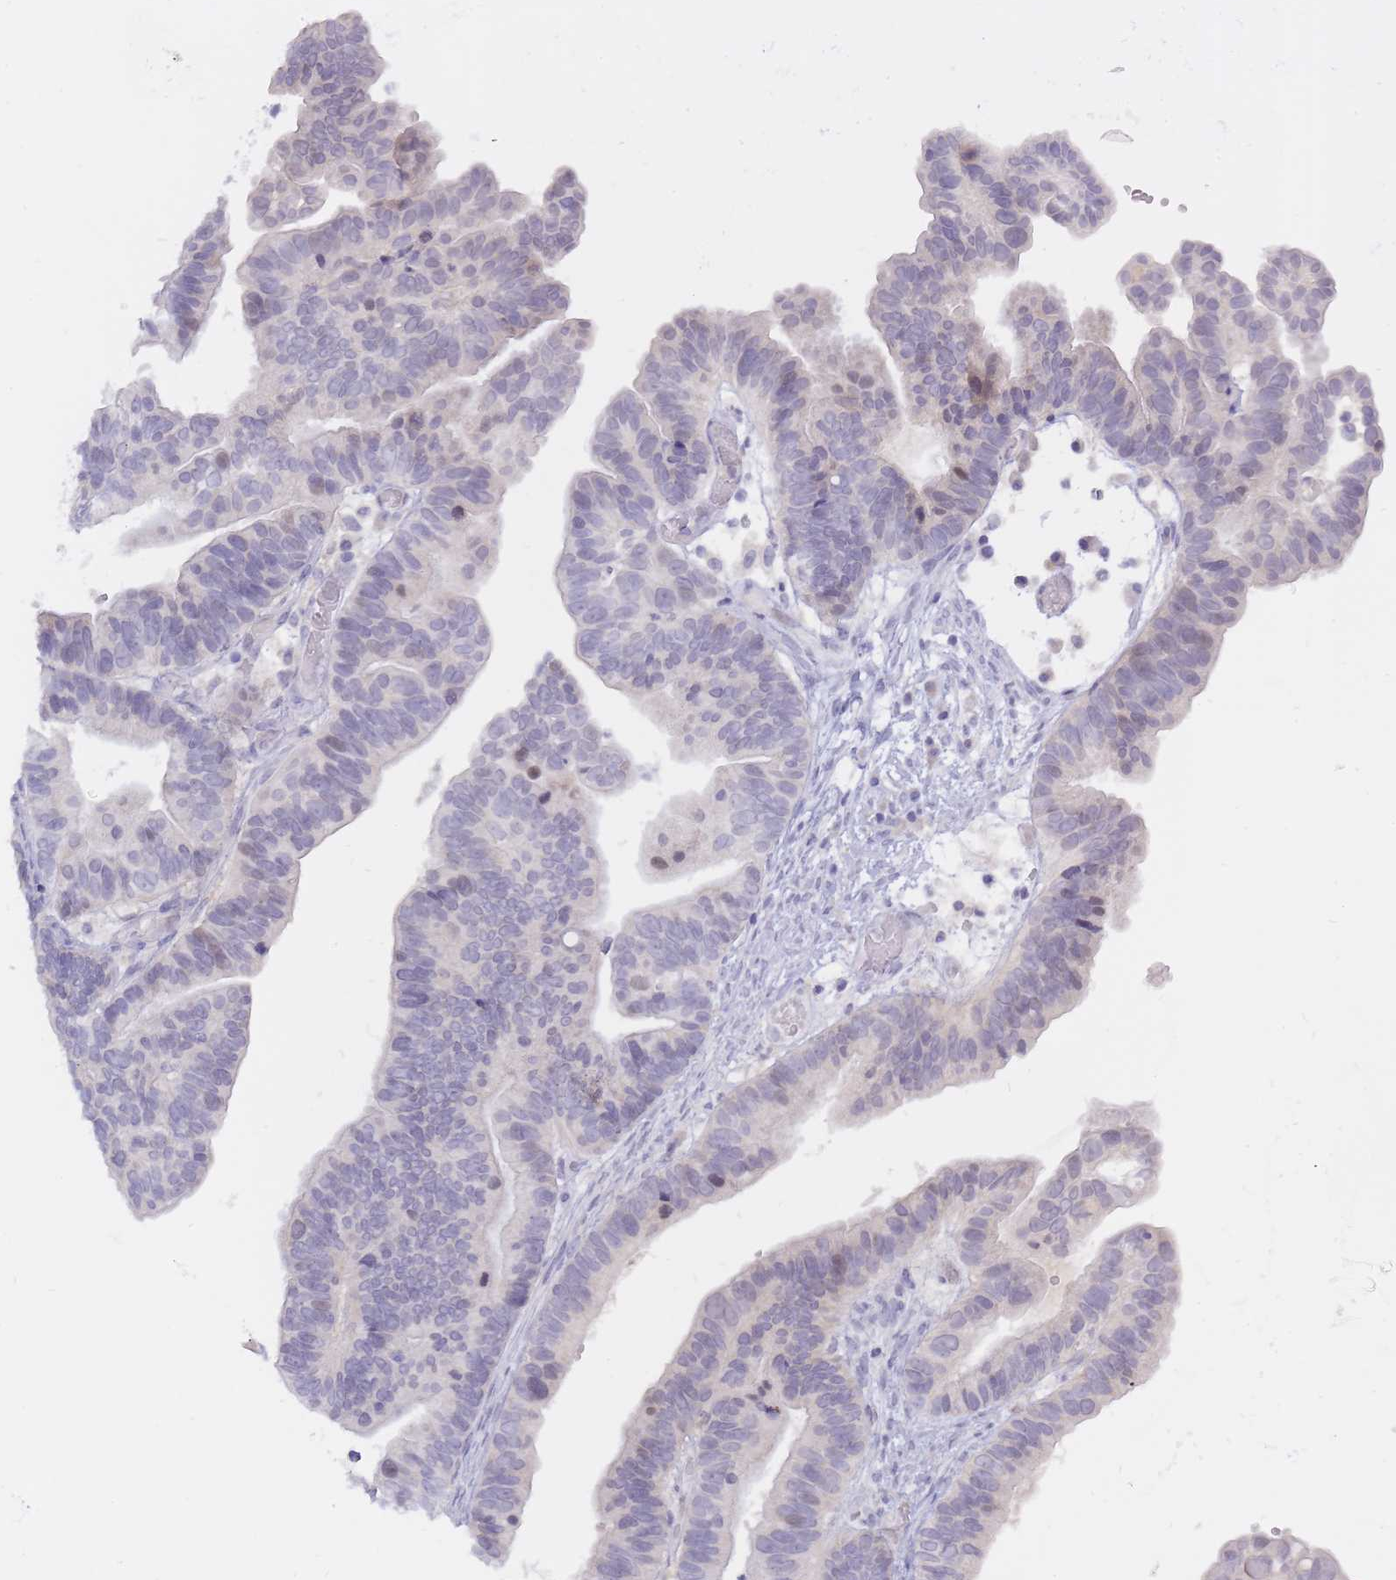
{"staining": {"intensity": "negative", "quantity": "none", "location": "none"}, "tissue": "ovarian cancer", "cell_type": "Tumor cells", "image_type": "cancer", "snomed": [{"axis": "morphology", "description": "Cystadenocarcinoma, serous, NOS"}, {"axis": "topography", "description": "Ovary"}], "caption": "Immunohistochemistry of human ovarian cancer (serous cystadenocarcinoma) shows no positivity in tumor cells.", "gene": "BDKRB2", "patient": {"sex": "female", "age": 56}}